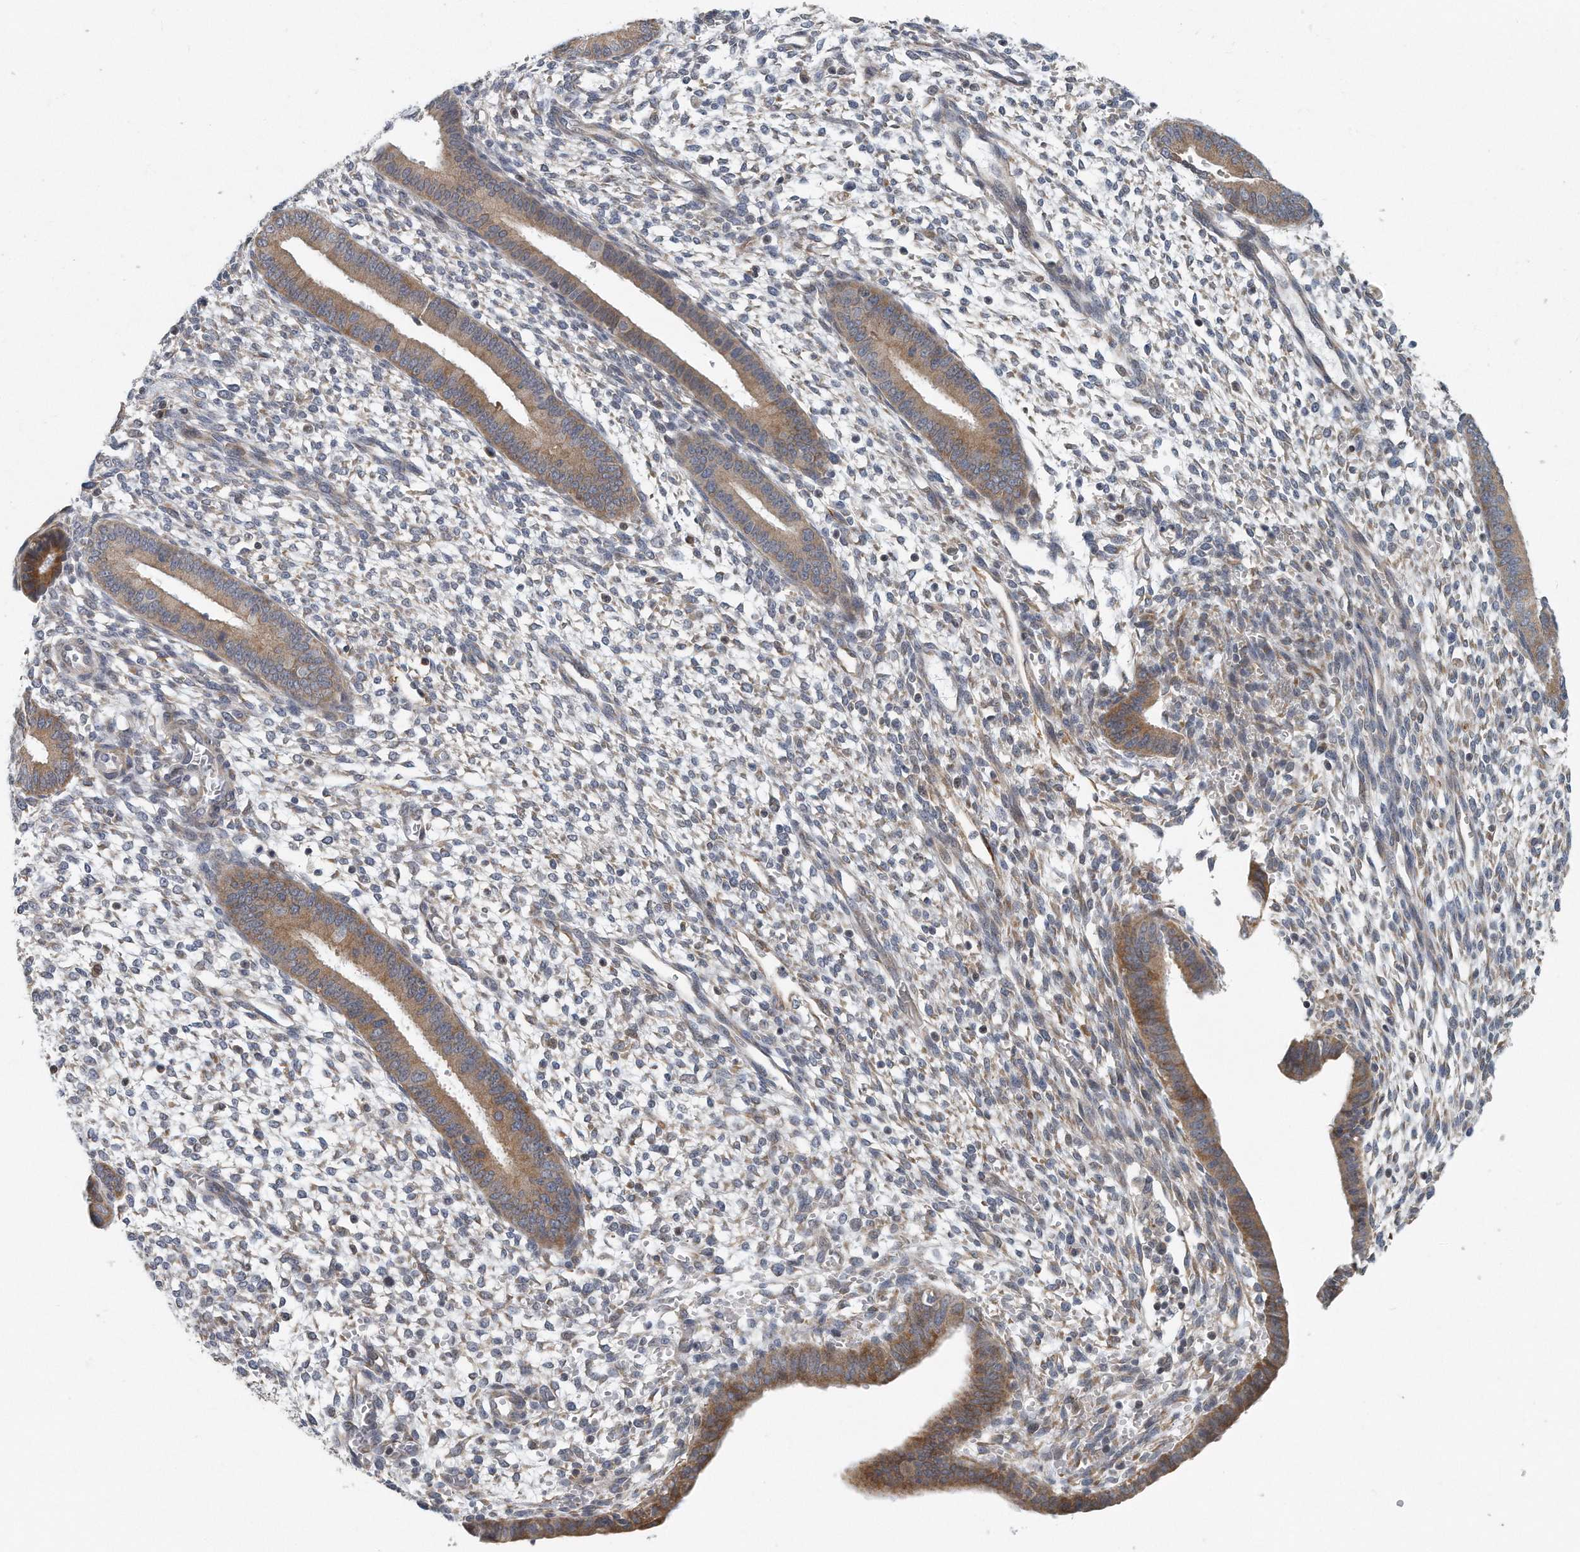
{"staining": {"intensity": "weak", "quantity": "<25%", "location": "cytoplasmic/membranous"}, "tissue": "endometrium", "cell_type": "Cells in endometrial stroma", "image_type": "normal", "snomed": [{"axis": "morphology", "description": "Normal tissue, NOS"}, {"axis": "topography", "description": "Endometrium"}], "caption": "The micrograph shows no staining of cells in endometrial stroma in normal endometrium. (DAB immunohistochemistry with hematoxylin counter stain).", "gene": "VLDLR", "patient": {"sex": "female", "age": 46}}